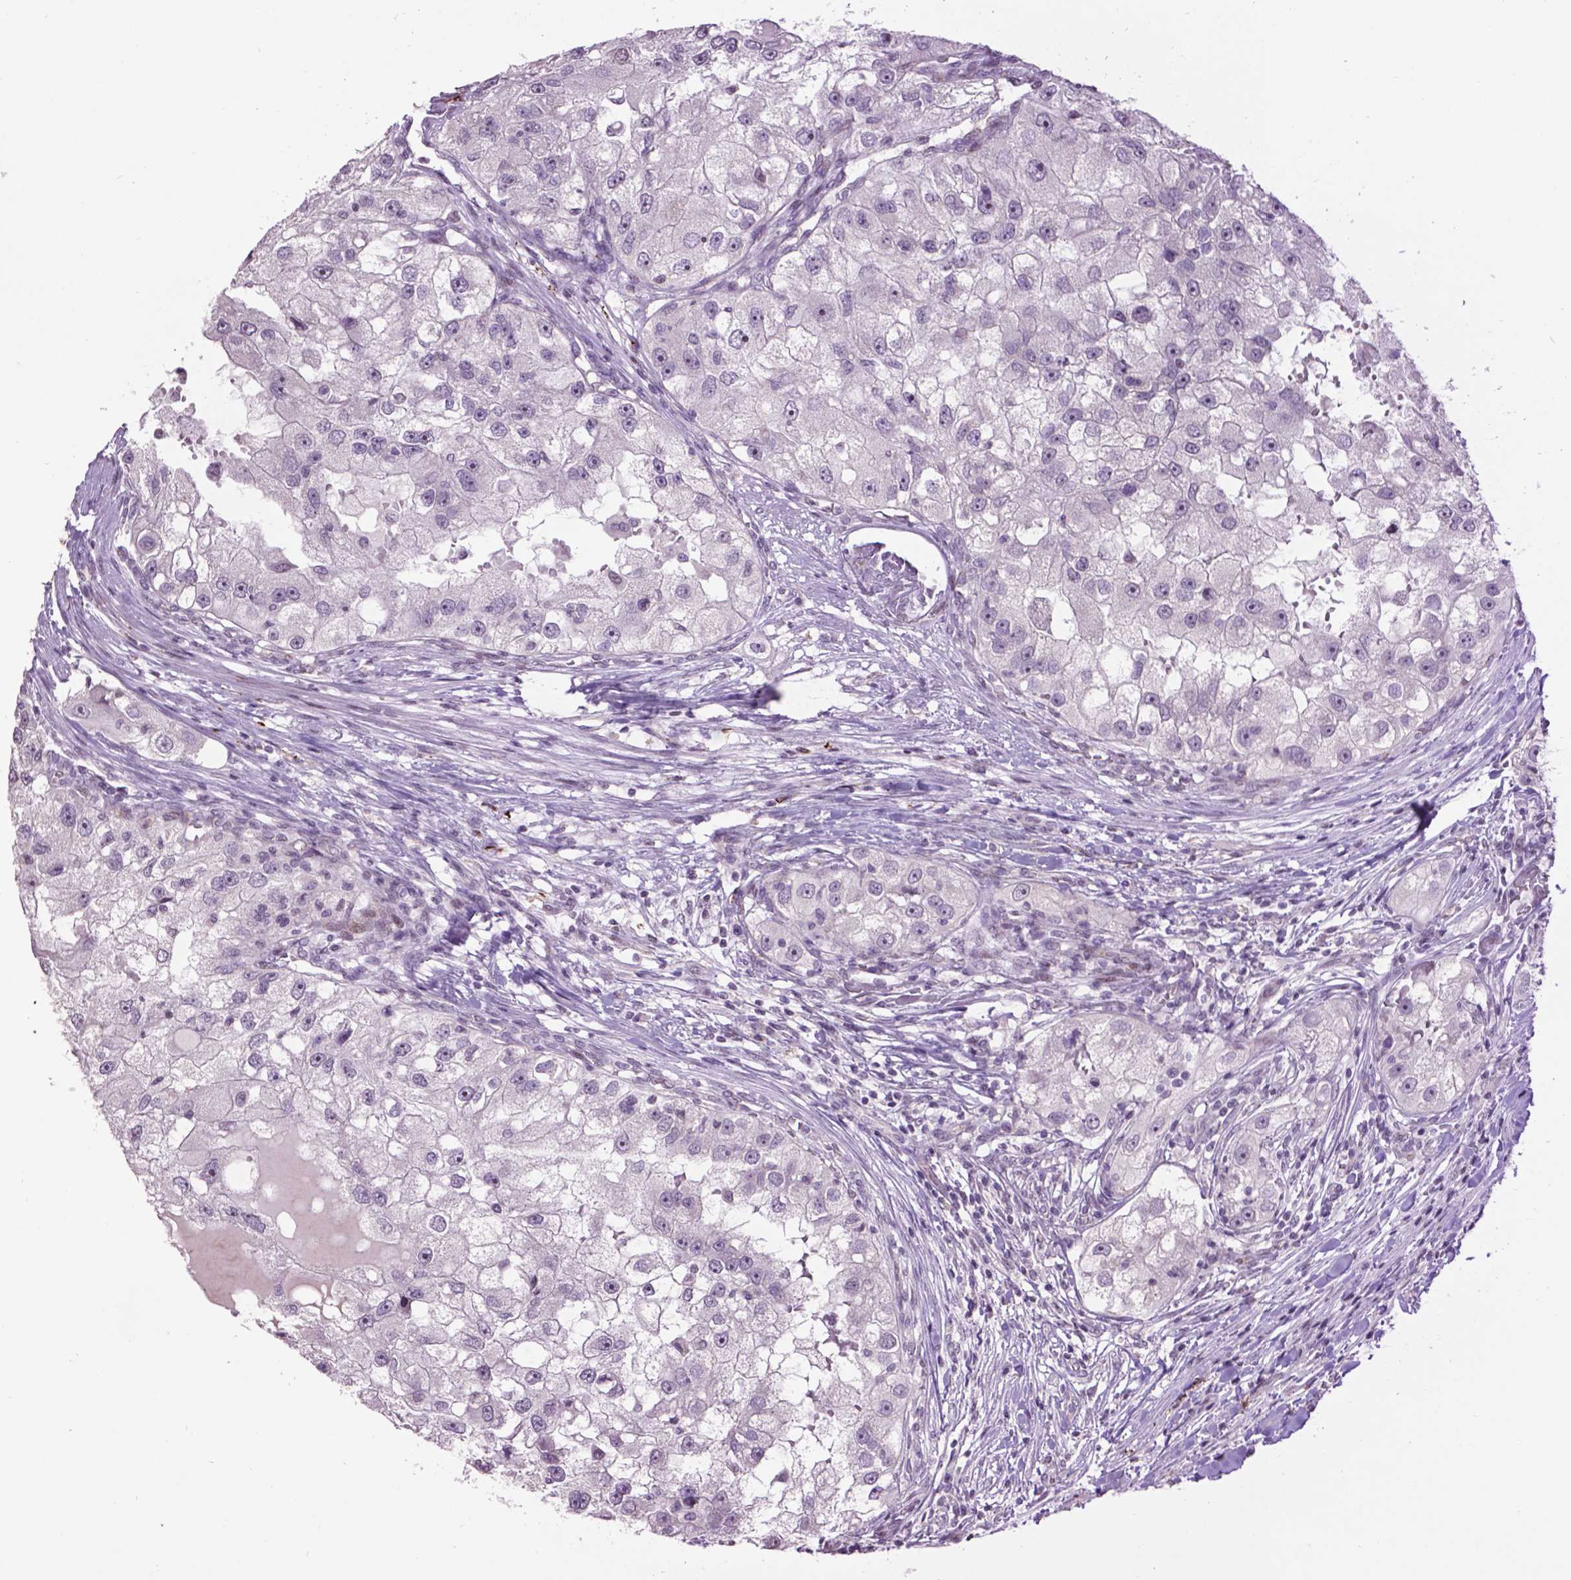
{"staining": {"intensity": "negative", "quantity": "none", "location": "none"}, "tissue": "renal cancer", "cell_type": "Tumor cells", "image_type": "cancer", "snomed": [{"axis": "morphology", "description": "Adenocarcinoma, NOS"}, {"axis": "topography", "description": "Kidney"}], "caption": "Immunohistochemical staining of human renal cancer shows no significant positivity in tumor cells.", "gene": "TH", "patient": {"sex": "male", "age": 63}}